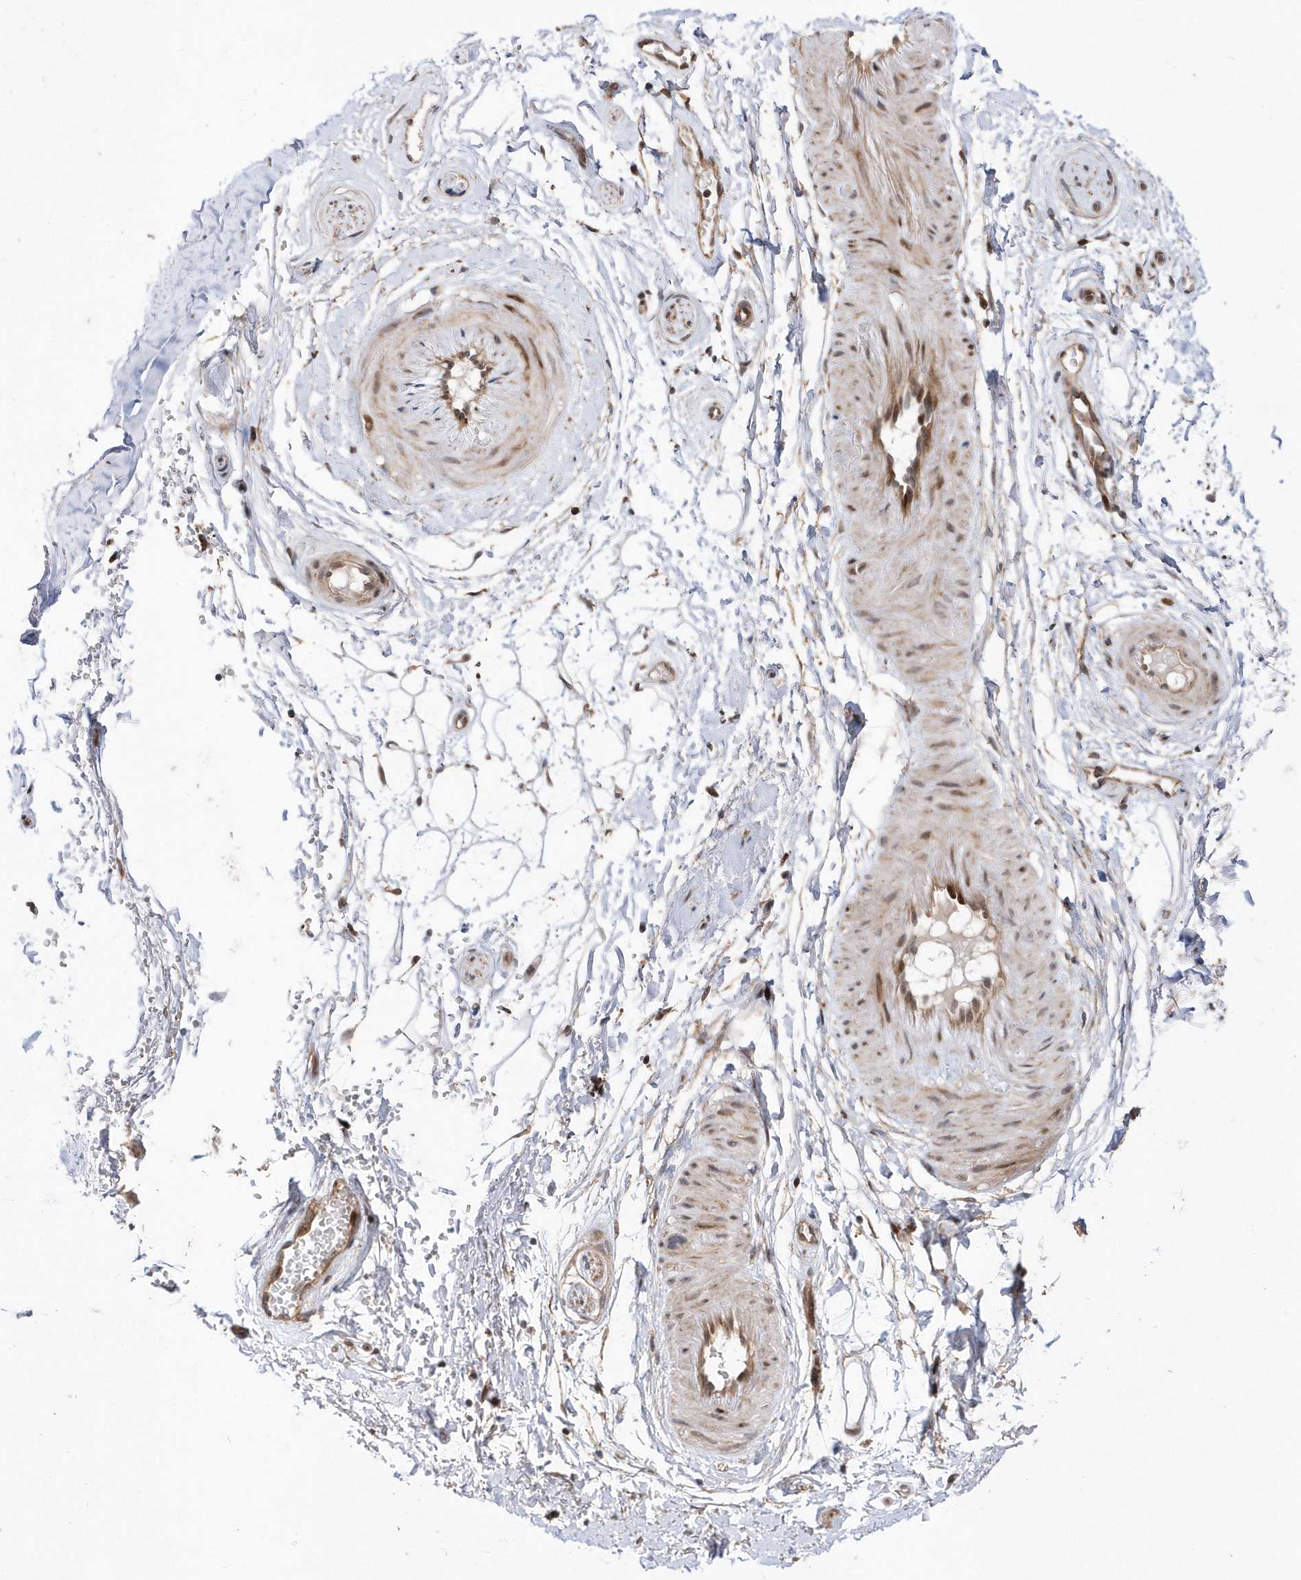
{"staining": {"intensity": "moderate", "quantity": "25%-75%", "location": "cytoplasmic/membranous,nuclear"}, "tissue": "adipose tissue", "cell_type": "Adipocytes", "image_type": "normal", "snomed": [{"axis": "morphology", "description": "Normal tissue, NOS"}, {"axis": "morphology", "description": "Basal cell carcinoma"}, {"axis": "topography", "description": "Skin"}], "caption": "Immunohistochemistry (IHC) micrograph of normal adipose tissue: adipose tissue stained using IHC demonstrates medium levels of moderate protein expression localized specifically in the cytoplasmic/membranous,nuclear of adipocytes, appearing as a cytoplasmic/membranous,nuclear brown color.", "gene": "DALRD3", "patient": {"sex": "female", "age": 89}}